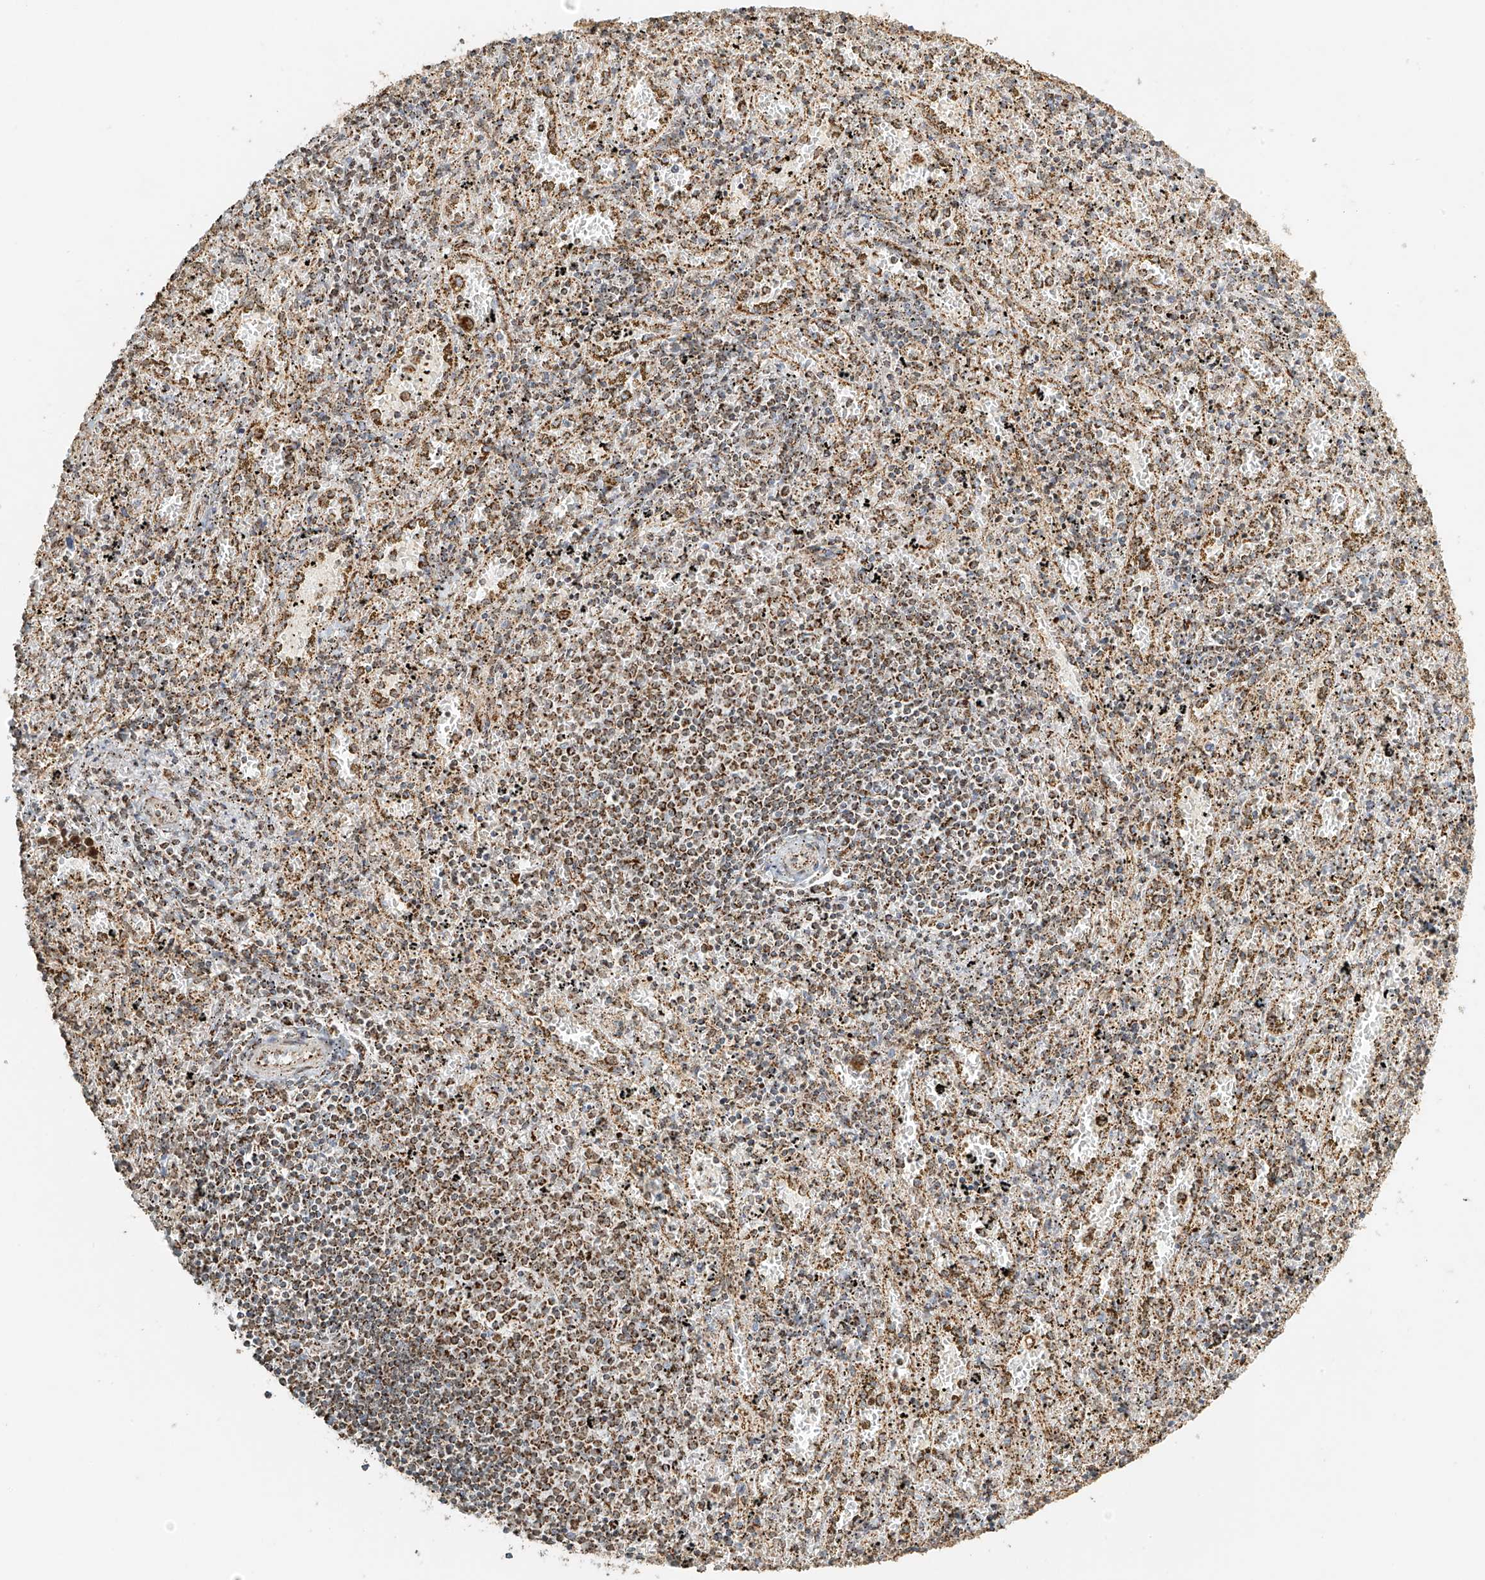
{"staining": {"intensity": "moderate", "quantity": ">75%", "location": "cytoplasmic/membranous"}, "tissue": "spleen", "cell_type": "Cells in red pulp", "image_type": "normal", "snomed": [{"axis": "morphology", "description": "Normal tissue, NOS"}, {"axis": "topography", "description": "Spleen"}], "caption": "IHC (DAB) staining of benign human spleen reveals moderate cytoplasmic/membranous protein positivity in about >75% of cells in red pulp.", "gene": "MIPEP", "patient": {"sex": "male", "age": 11}}